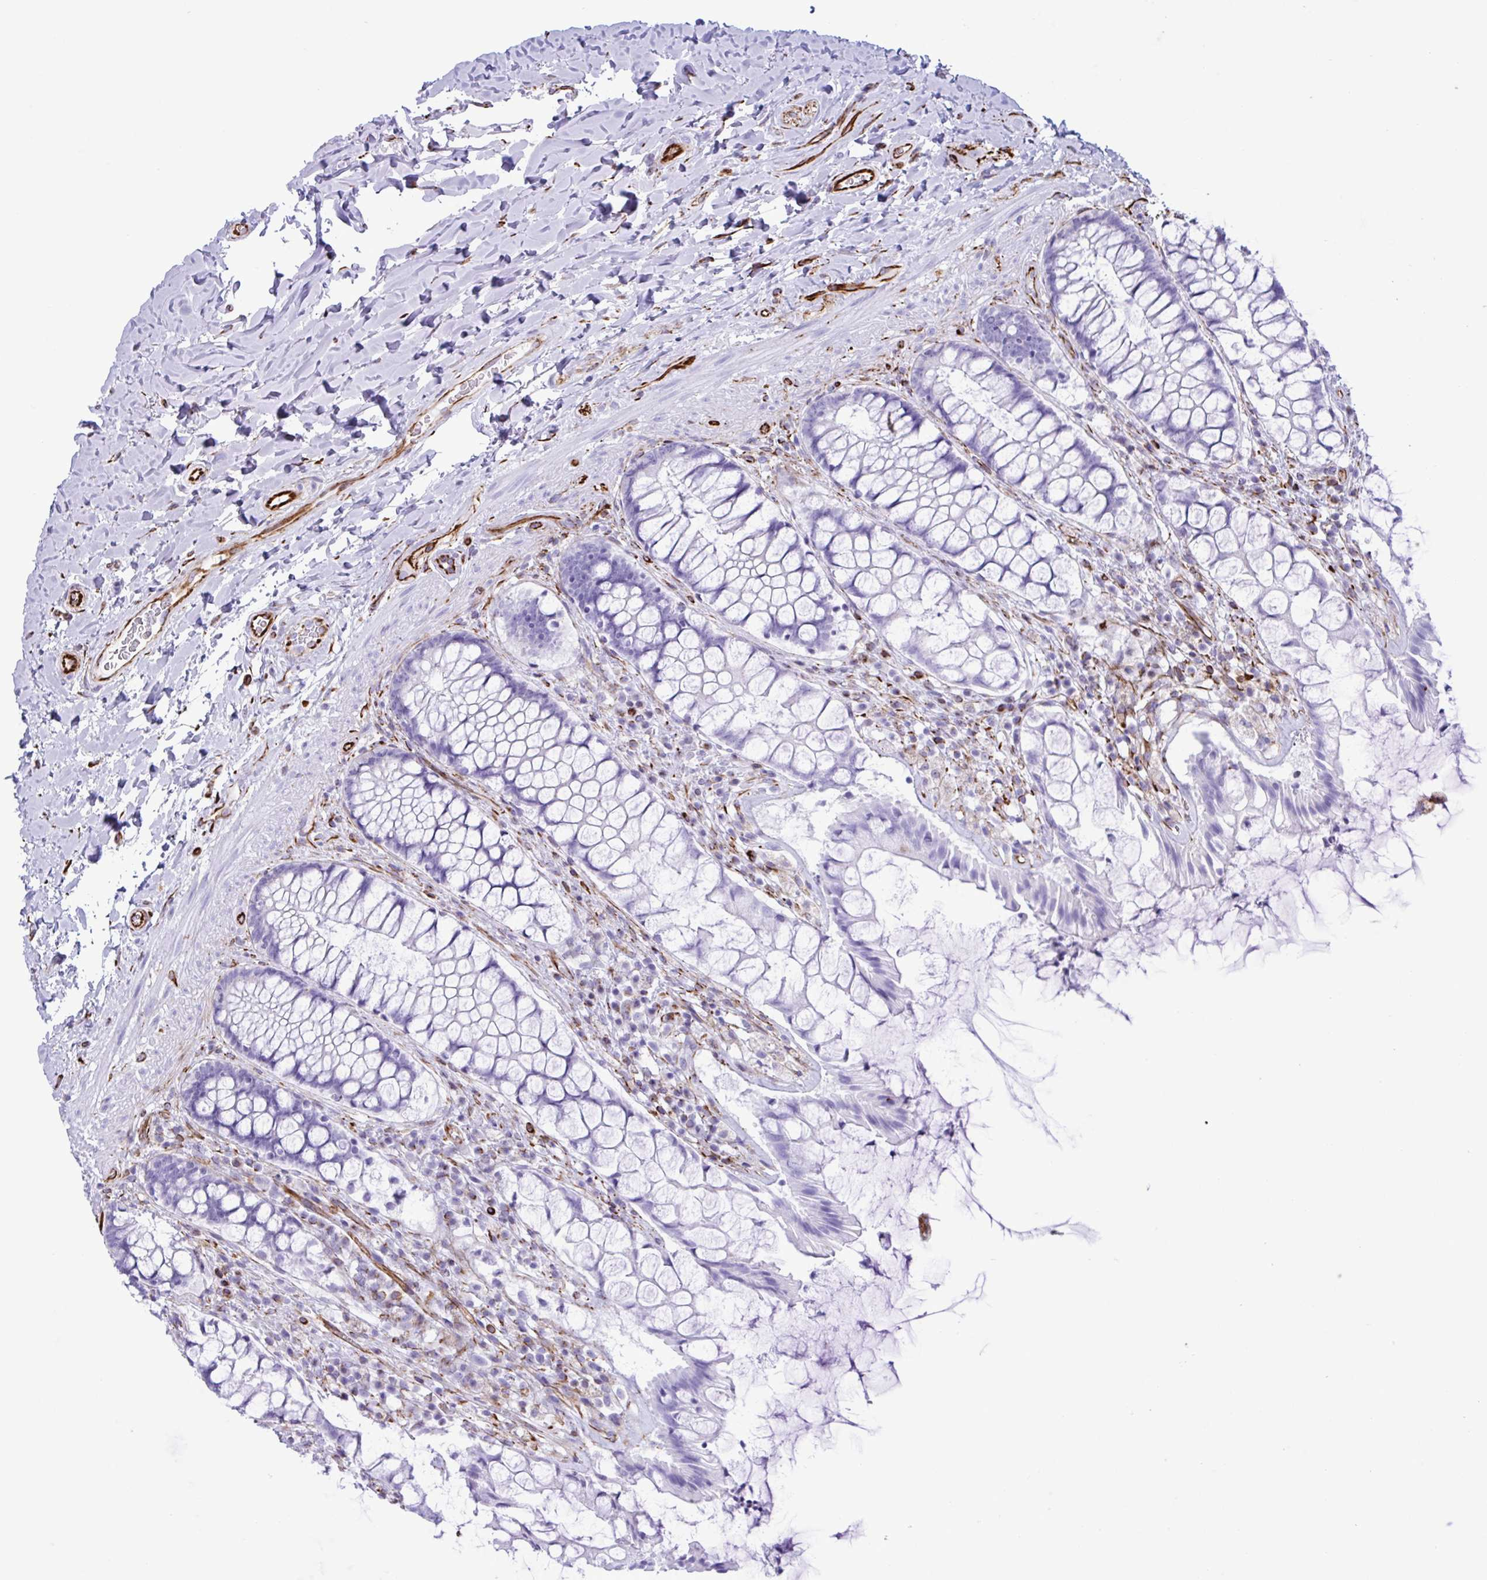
{"staining": {"intensity": "negative", "quantity": "none", "location": "none"}, "tissue": "rectum", "cell_type": "Glandular cells", "image_type": "normal", "snomed": [{"axis": "morphology", "description": "Normal tissue, NOS"}, {"axis": "topography", "description": "Rectum"}], "caption": "Immunohistochemistry image of unremarkable human rectum stained for a protein (brown), which displays no positivity in glandular cells.", "gene": "SMAD5", "patient": {"sex": "female", "age": 58}}